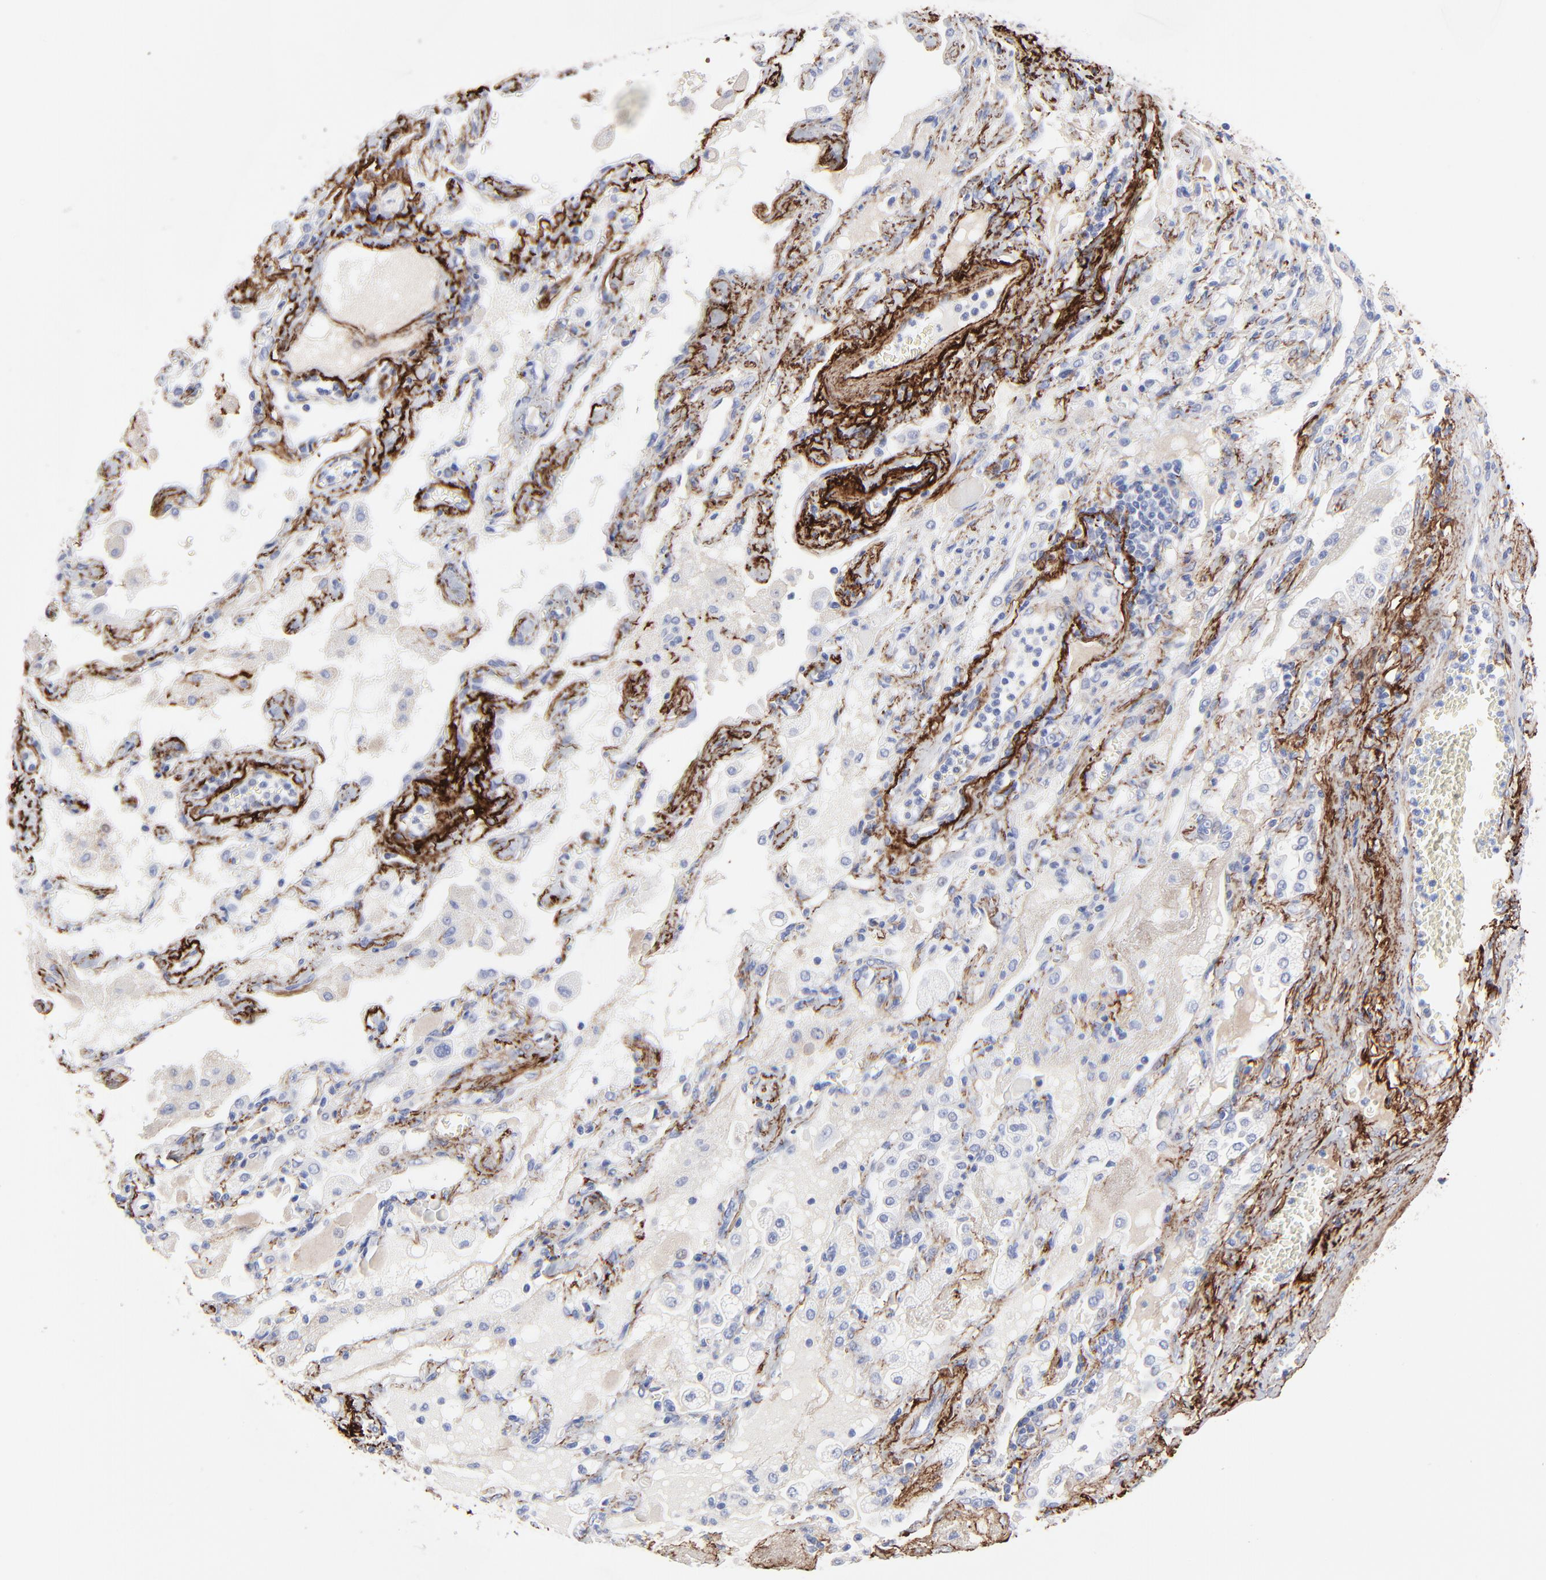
{"staining": {"intensity": "negative", "quantity": "none", "location": "none"}, "tissue": "lung cancer", "cell_type": "Tumor cells", "image_type": "cancer", "snomed": [{"axis": "morphology", "description": "Squamous cell carcinoma, NOS"}, {"axis": "topography", "description": "Lung"}], "caption": "There is no significant expression in tumor cells of squamous cell carcinoma (lung).", "gene": "FBLN2", "patient": {"sex": "female", "age": 76}}